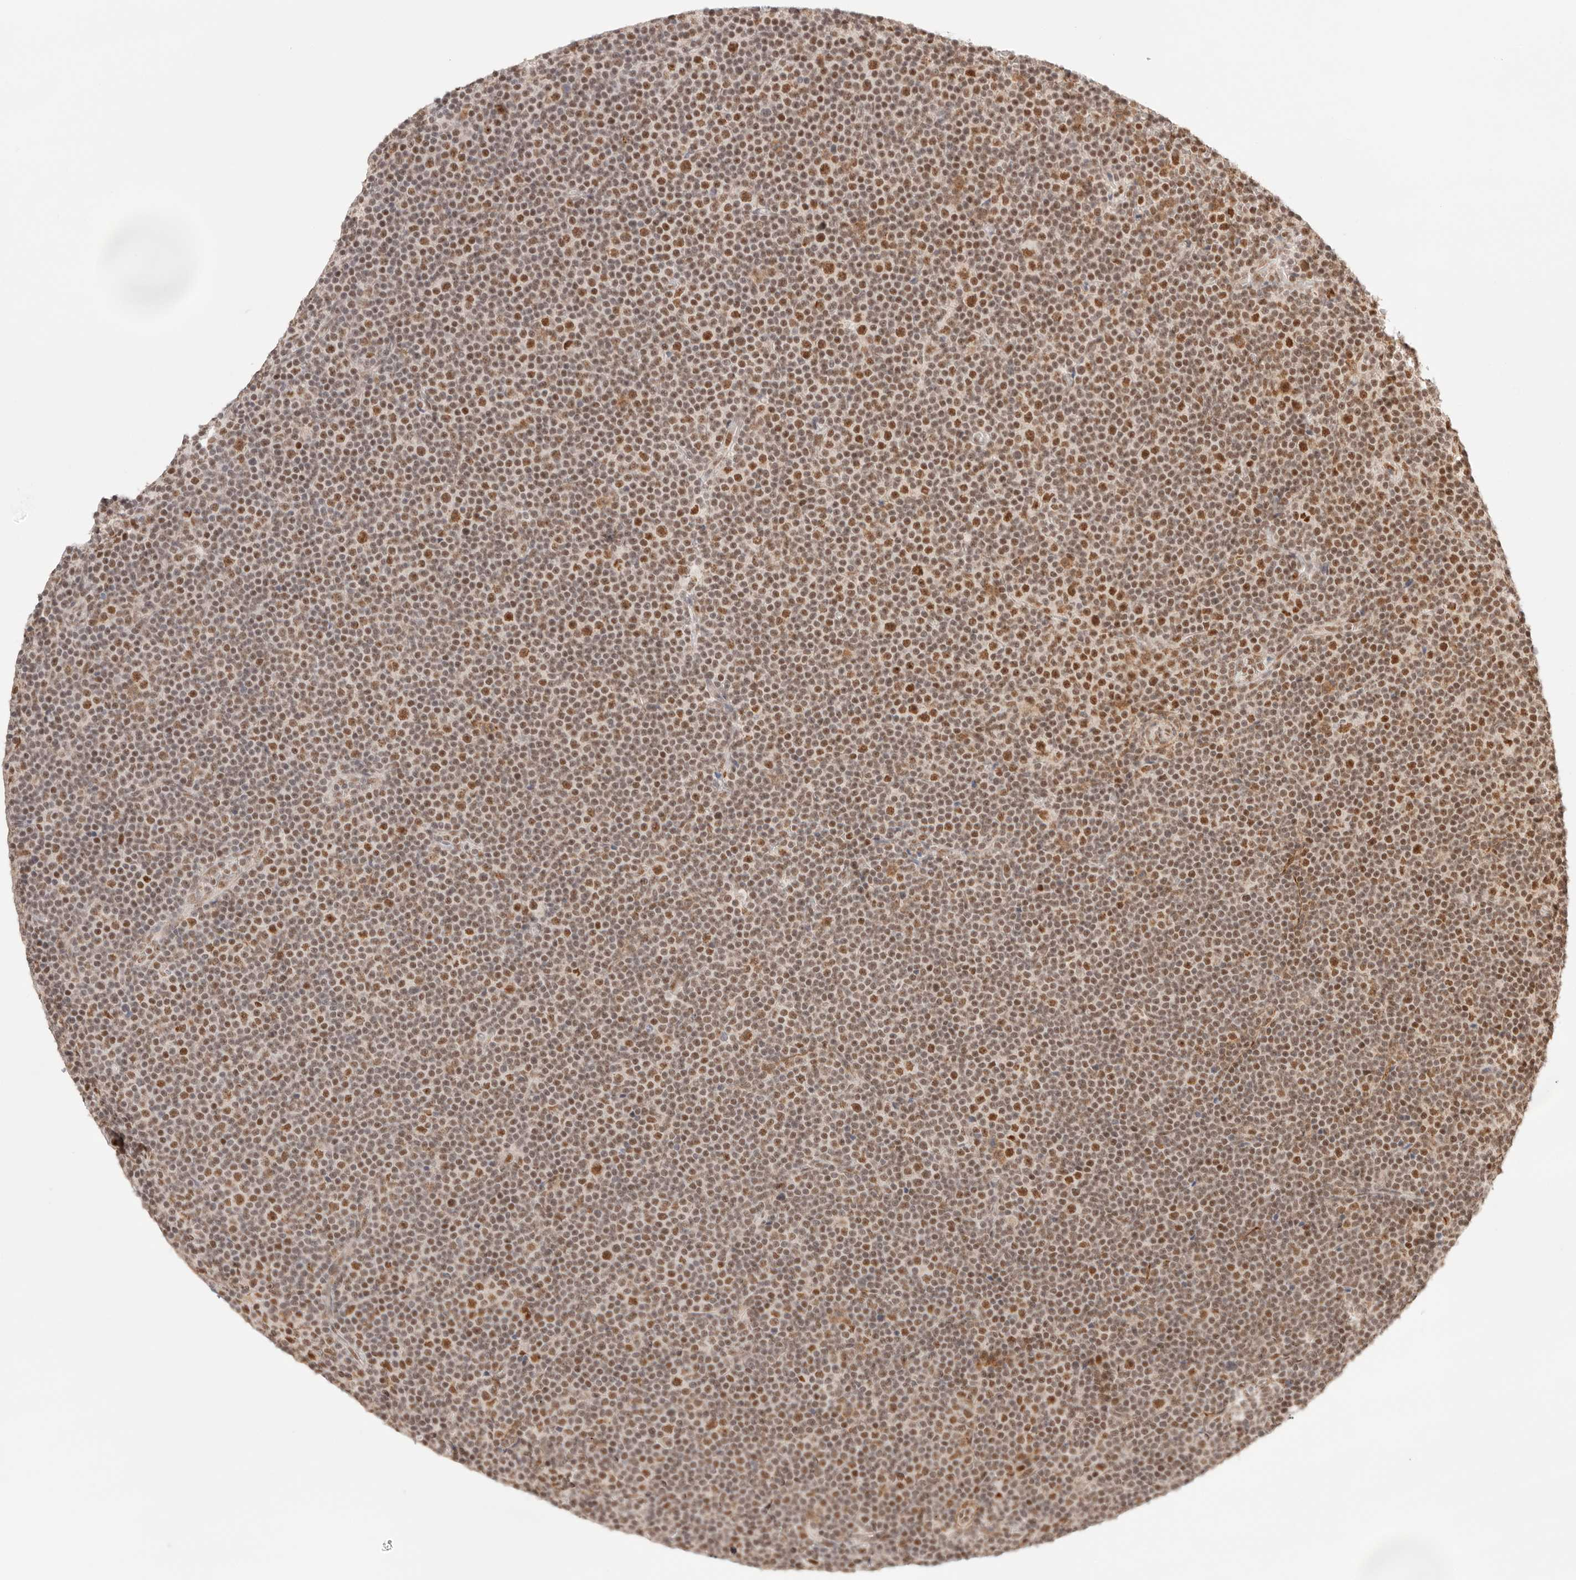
{"staining": {"intensity": "moderate", "quantity": ">75%", "location": "nuclear"}, "tissue": "lymphoma", "cell_type": "Tumor cells", "image_type": "cancer", "snomed": [{"axis": "morphology", "description": "Malignant lymphoma, non-Hodgkin's type, Low grade"}, {"axis": "topography", "description": "Lymph node"}], "caption": "Immunohistochemistry image of human lymphoma stained for a protein (brown), which exhibits medium levels of moderate nuclear positivity in approximately >75% of tumor cells.", "gene": "GTF2E2", "patient": {"sex": "female", "age": 67}}